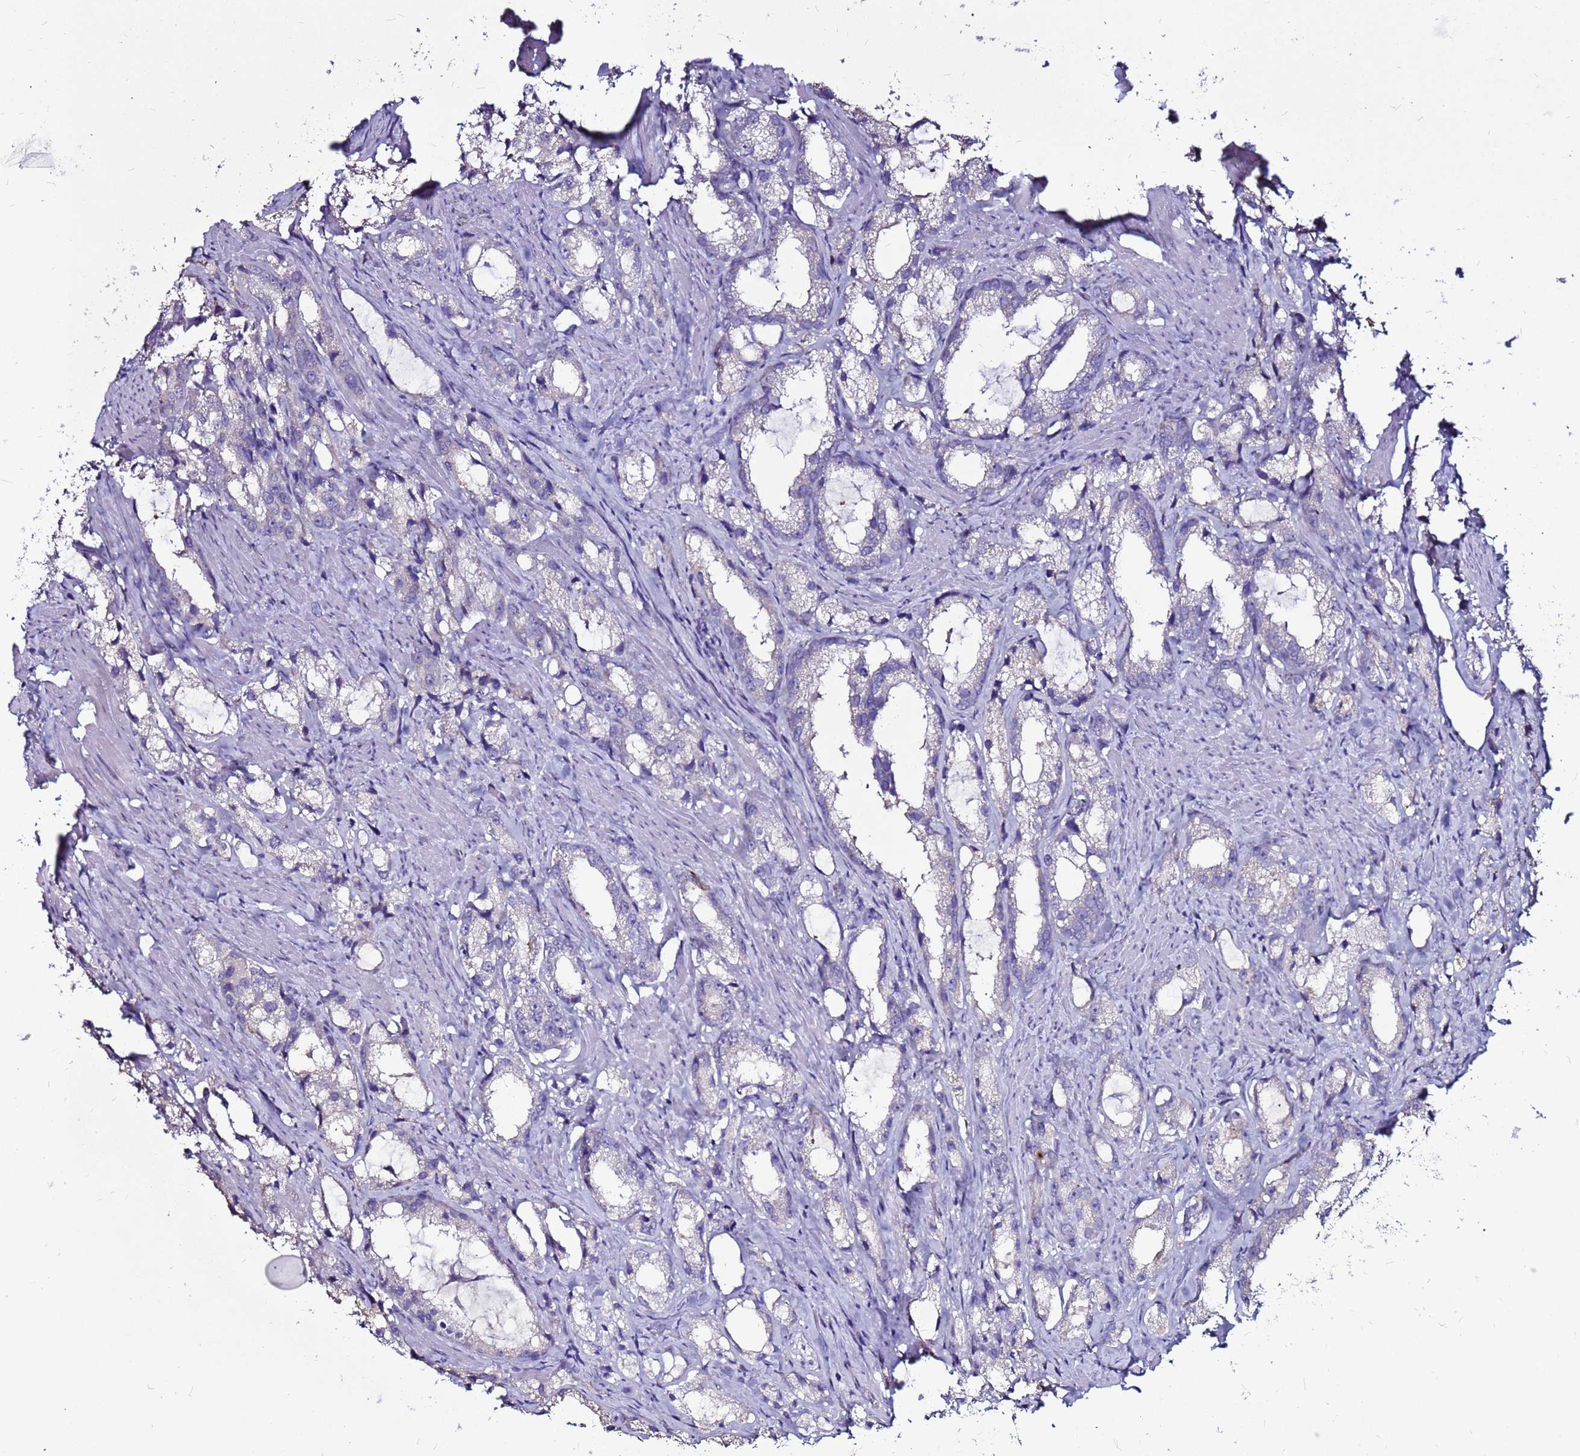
{"staining": {"intensity": "negative", "quantity": "none", "location": "none"}, "tissue": "prostate cancer", "cell_type": "Tumor cells", "image_type": "cancer", "snomed": [{"axis": "morphology", "description": "Adenocarcinoma, High grade"}, {"axis": "topography", "description": "Prostate"}], "caption": "A high-resolution micrograph shows immunohistochemistry staining of prostate cancer, which shows no significant expression in tumor cells. (DAB (3,3'-diaminobenzidine) immunohistochemistry with hematoxylin counter stain).", "gene": "SLC44A3", "patient": {"sex": "male", "age": 66}}